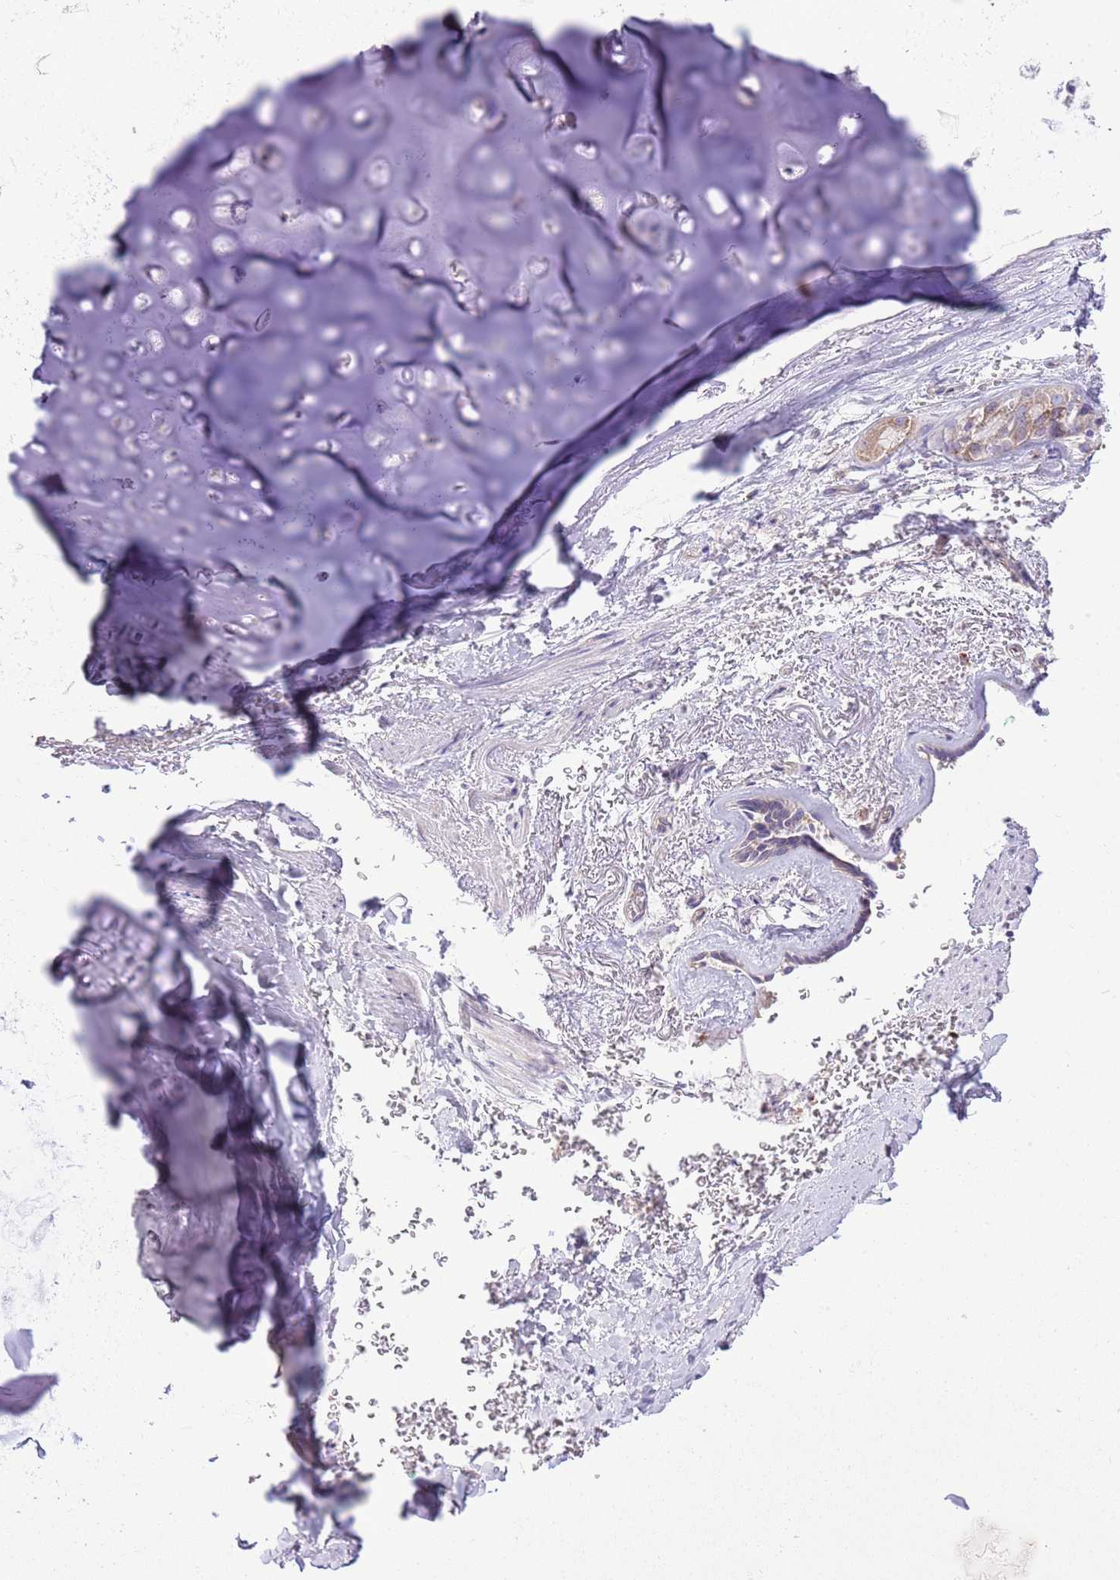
{"staining": {"intensity": "negative", "quantity": "none", "location": "none"}, "tissue": "adipose tissue", "cell_type": "Adipocytes", "image_type": "normal", "snomed": [{"axis": "morphology", "description": "Normal tissue, NOS"}, {"axis": "topography", "description": "Cartilage tissue"}], "caption": "The photomicrograph exhibits no significant positivity in adipocytes of adipose tissue.", "gene": "OAZ2", "patient": {"sex": "male", "age": 66}}